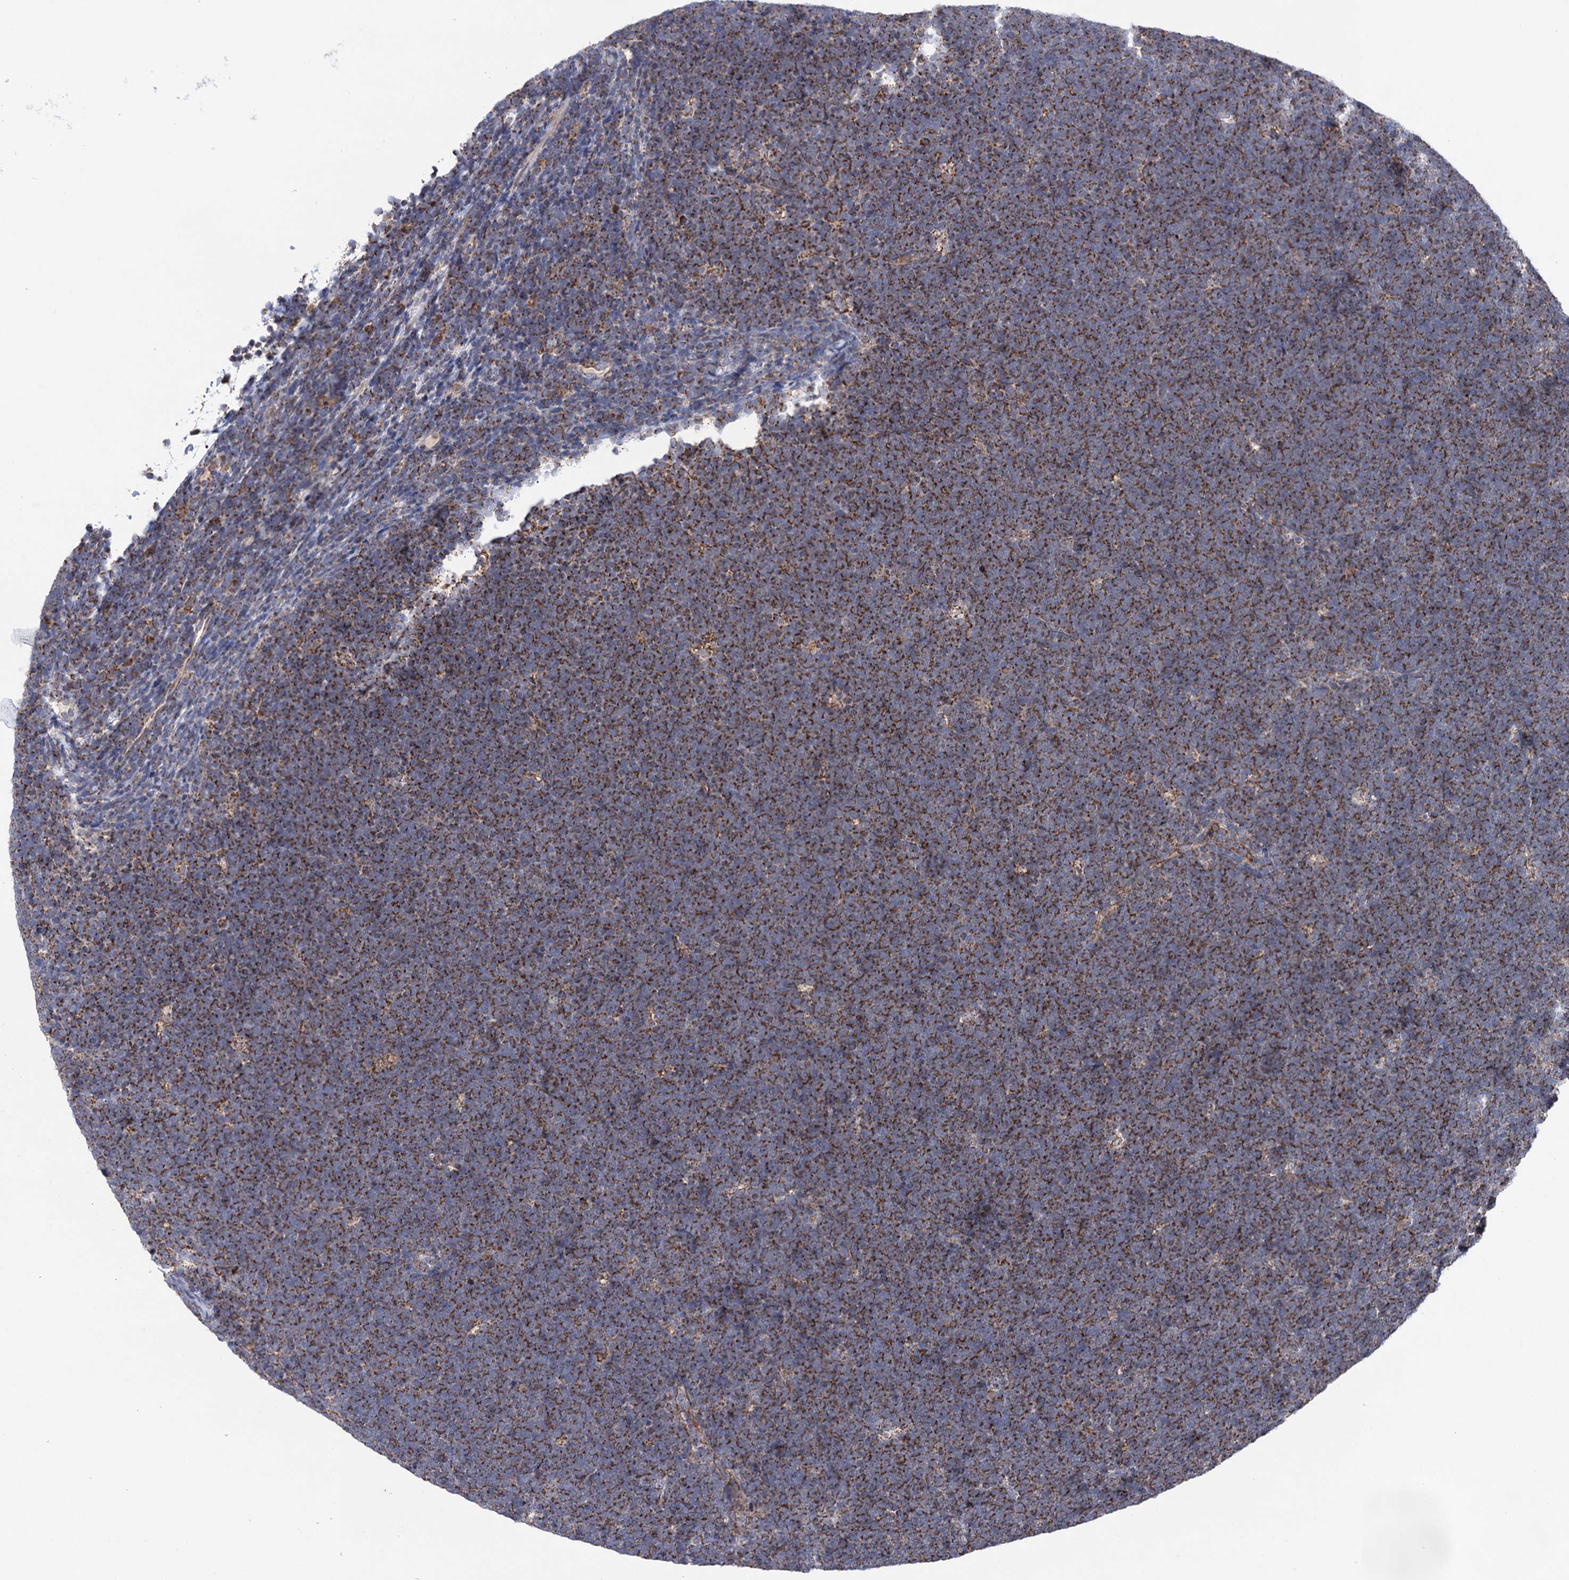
{"staining": {"intensity": "moderate", "quantity": ">75%", "location": "cytoplasmic/membranous"}, "tissue": "lymphoma", "cell_type": "Tumor cells", "image_type": "cancer", "snomed": [{"axis": "morphology", "description": "Malignant lymphoma, non-Hodgkin's type, High grade"}, {"axis": "topography", "description": "Lymph node"}], "caption": "Moderate cytoplasmic/membranous protein positivity is appreciated in approximately >75% of tumor cells in malignant lymphoma, non-Hodgkin's type (high-grade). (IHC, brightfield microscopy, high magnification).", "gene": "SUCLA2", "patient": {"sex": "male", "age": 13}}